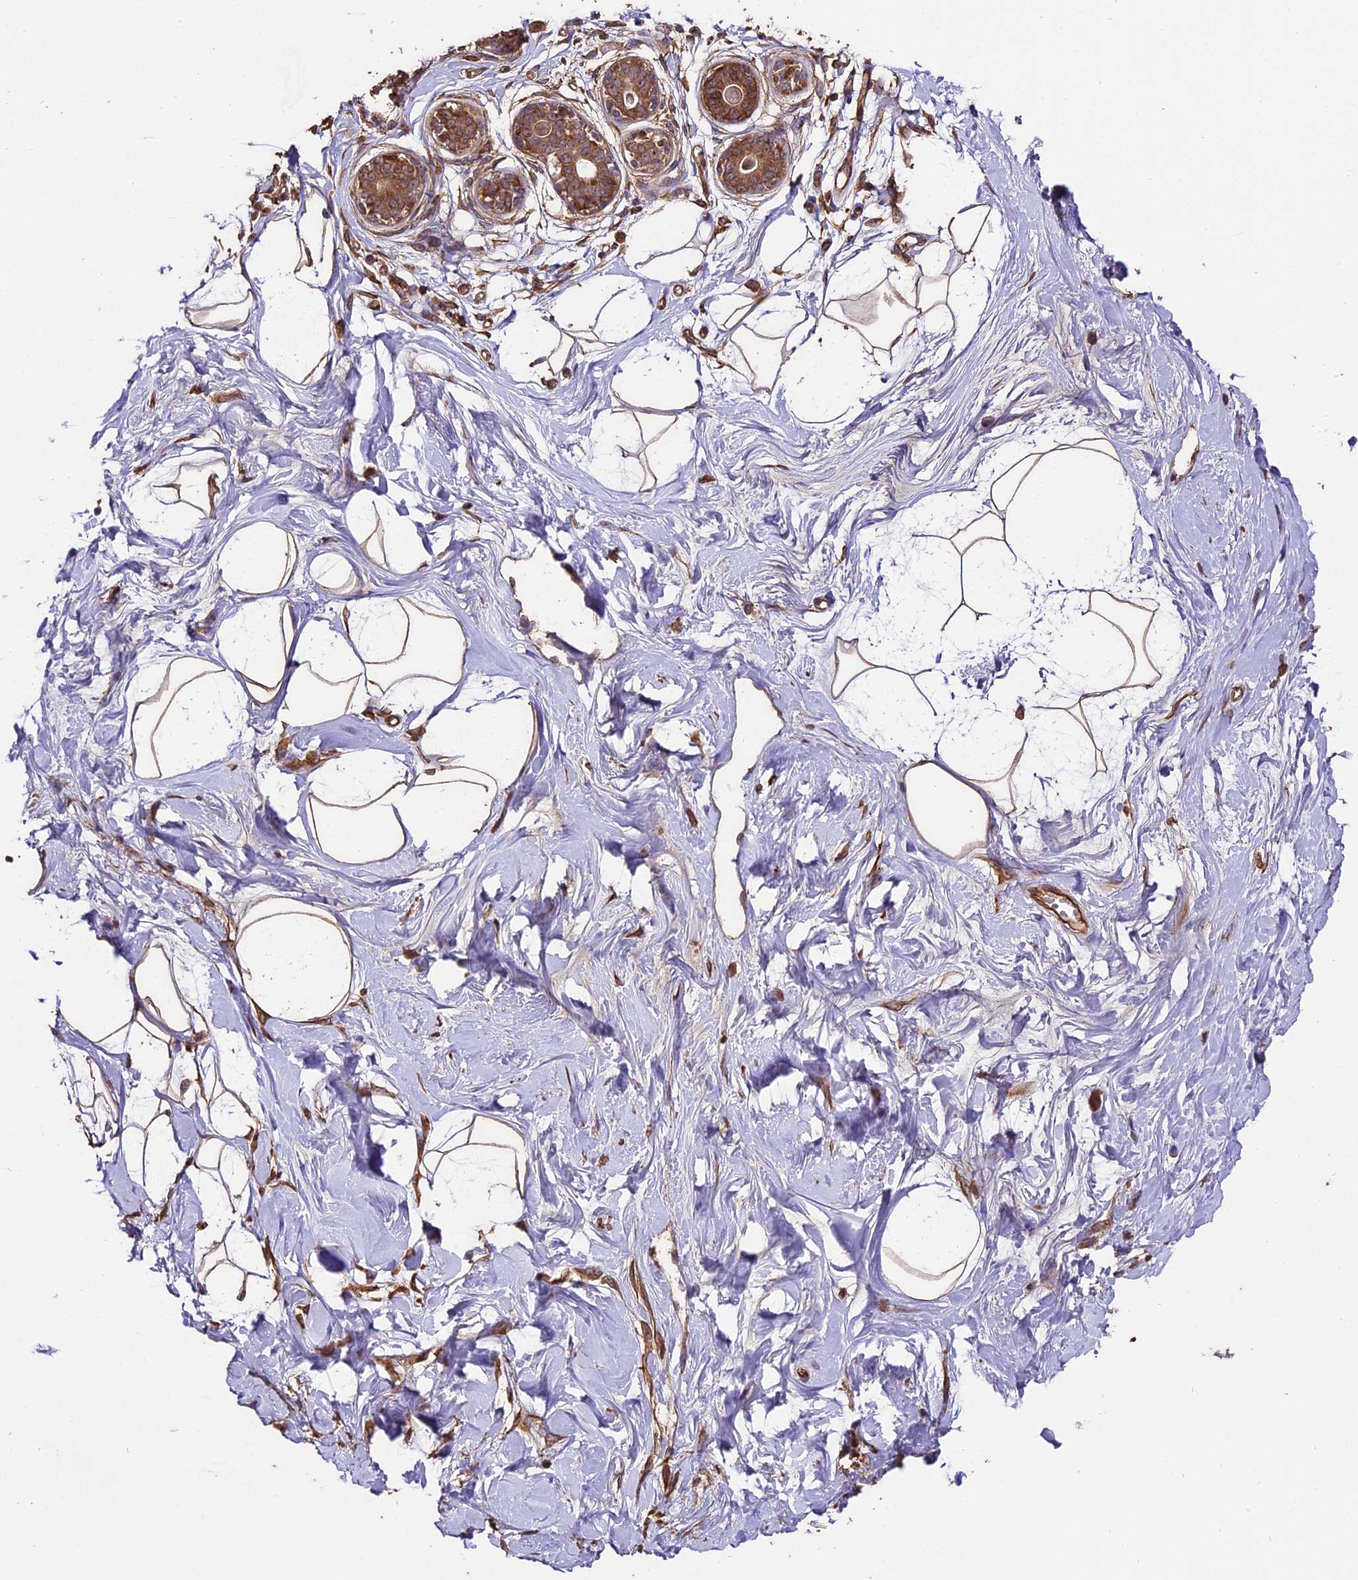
{"staining": {"intensity": "moderate", "quantity": ">75%", "location": "cytoplasmic/membranous"}, "tissue": "breast", "cell_type": "Adipocytes", "image_type": "normal", "snomed": [{"axis": "morphology", "description": "Normal tissue, NOS"}, {"axis": "topography", "description": "Breast"}], "caption": "Immunohistochemical staining of unremarkable breast exhibits >75% levels of moderate cytoplasmic/membranous protein expression in about >75% of adipocytes. The protein of interest is shown in brown color, while the nuclei are stained blue.", "gene": "TTLL10", "patient": {"sex": "female", "age": 45}}